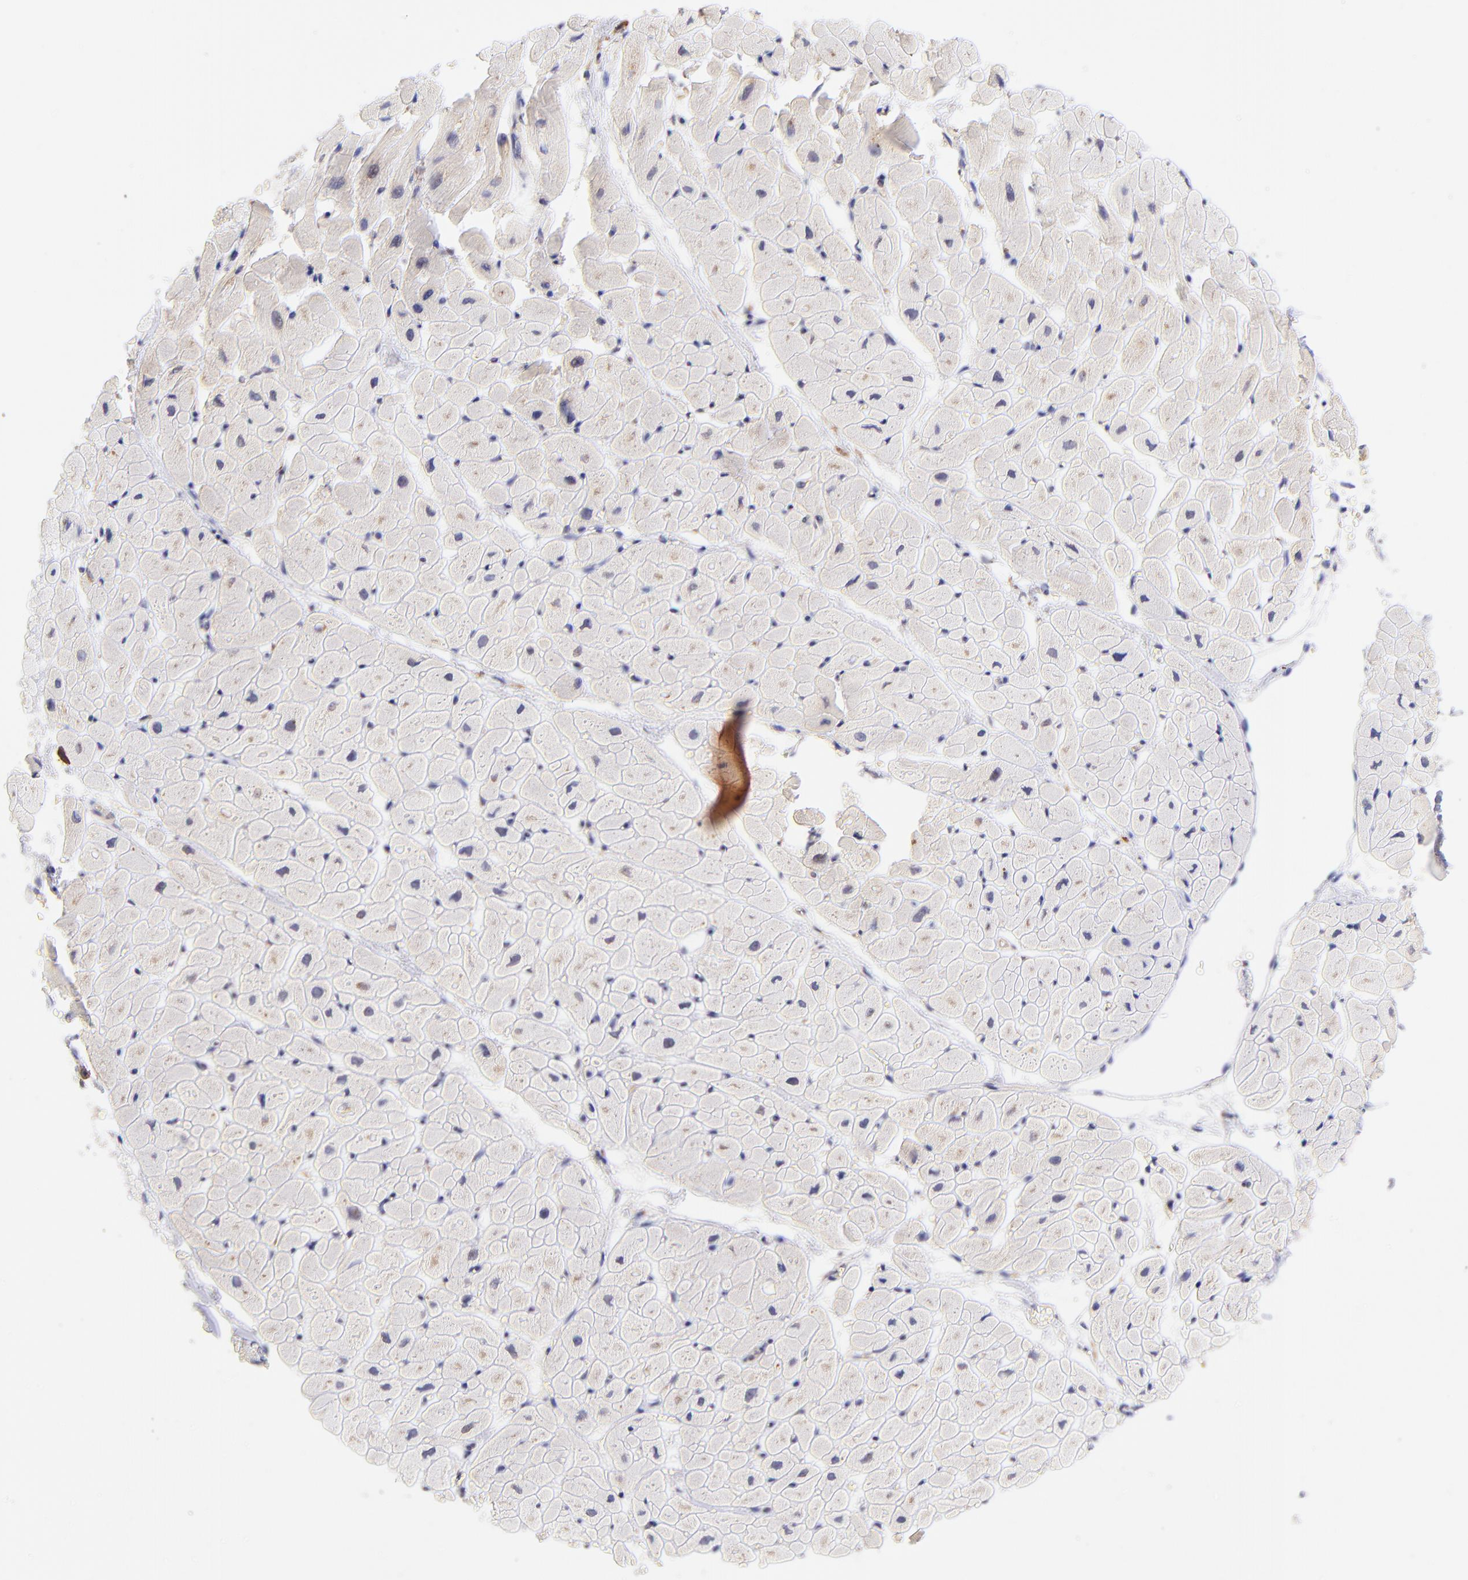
{"staining": {"intensity": "weak", "quantity": "<25%", "location": "cytoplasmic/membranous"}, "tissue": "heart muscle", "cell_type": "Cardiomyocytes", "image_type": "normal", "snomed": [{"axis": "morphology", "description": "Normal tissue, NOS"}, {"axis": "topography", "description": "Heart"}], "caption": "Immunohistochemical staining of normal human heart muscle displays no significant expression in cardiomyocytes. (DAB immunohistochemistry visualized using brightfield microscopy, high magnification).", "gene": "RPL11", "patient": {"sex": "male", "age": 45}}